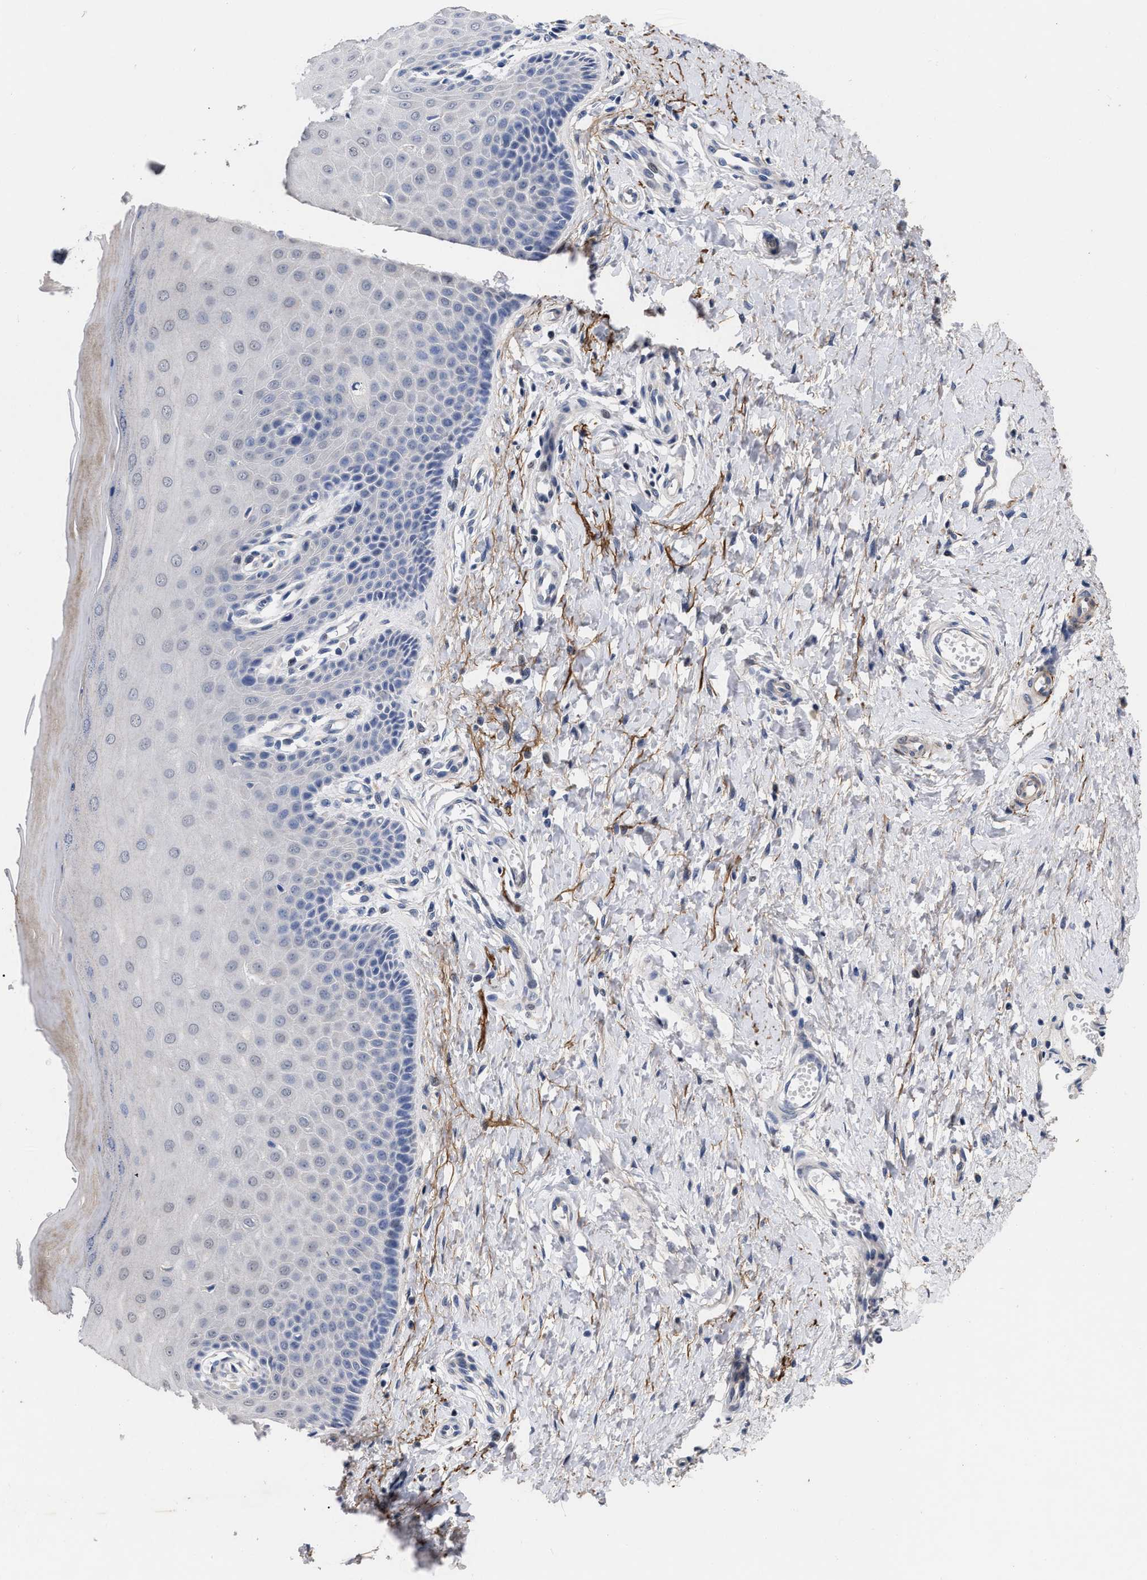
{"staining": {"intensity": "negative", "quantity": "none", "location": "none"}, "tissue": "cervix", "cell_type": "Glandular cells", "image_type": "normal", "snomed": [{"axis": "morphology", "description": "Normal tissue, NOS"}, {"axis": "topography", "description": "Cervix"}], "caption": "Immunohistochemical staining of benign human cervix displays no significant staining in glandular cells. (Stains: DAB immunohistochemistry (IHC) with hematoxylin counter stain, Microscopy: brightfield microscopy at high magnification).", "gene": "CCN5", "patient": {"sex": "female", "age": 55}}